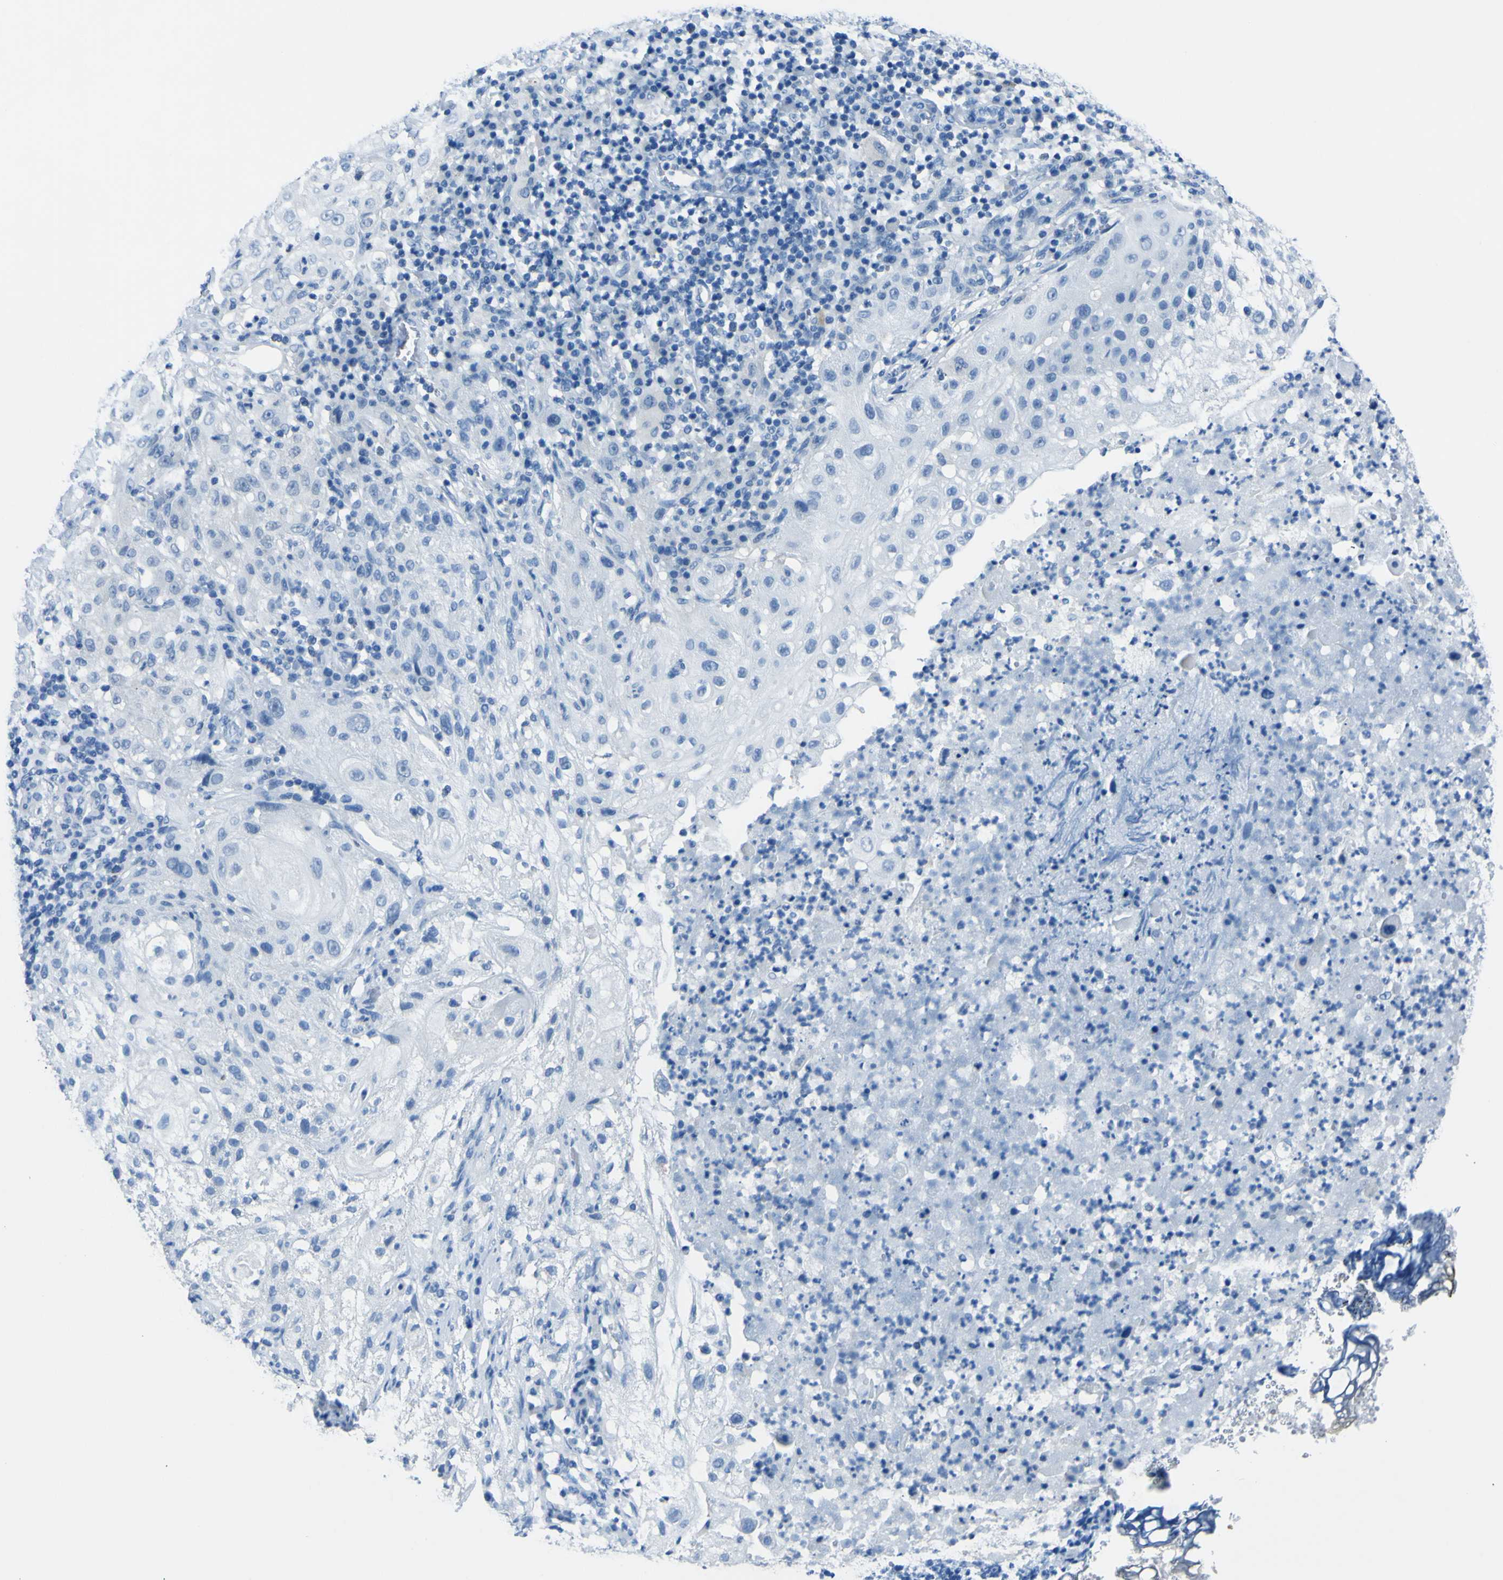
{"staining": {"intensity": "negative", "quantity": "none", "location": "none"}, "tissue": "lung cancer", "cell_type": "Tumor cells", "image_type": "cancer", "snomed": [{"axis": "morphology", "description": "Inflammation, NOS"}, {"axis": "morphology", "description": "Squamous cell carcinoma, NOS"}, {"axis": "topography", "description": "Lymph node"}, {"axis": "topography", "description": "Soft tissue"}, {"axis": "topography", "description": "Lung"}], "caption": "Immunohistochemistry (IHC) photomicrograph of human lung cancer (squamous cell carcinoma) stained for a protein (brown), which displays no expression in tumor cells. (Immunohistochemistry, brightfield microscopy, high magnification).", "gene": "PHKG1", "patient": {"sex": "male", "age": 66}}